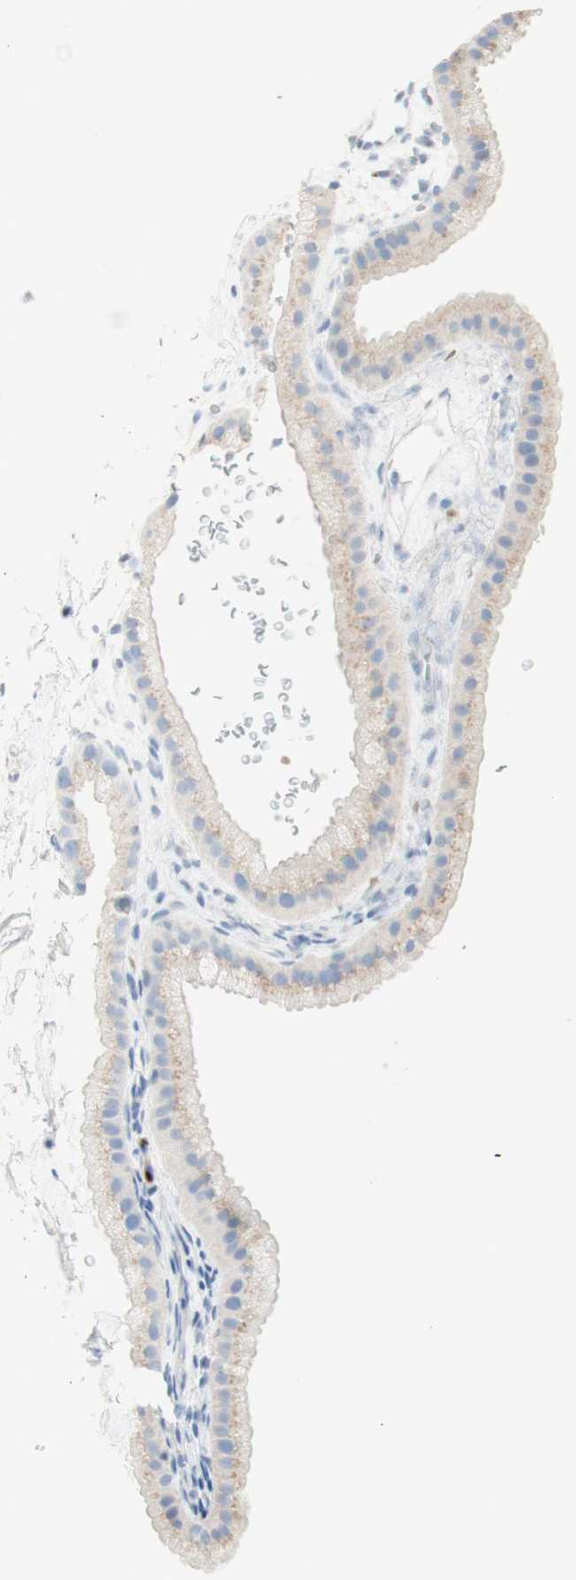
{"staining": {"intensity": "moderate", "quantity": ">75%", "location": "cytoplasmic/membranous"}, "tissue": "gallbladder", "cell_type": "Glandular cells", "image_type": "normal", "snomed": [{"axis": "morphology", "description": "Normal tissue, NOS"}, {"axis": "topography", "description": "Gallbladder"}], "caption": "An immunohistochemistry photomicrograph of normal tissue is shown. Protein staining in brown highlights moderate cytoplasmic/membranous positivity in gallbladder within glandular cells. (Brightfield microscopy of DAB IHC at high magnification).", "gene": "MANEA", "patient": {"sex": "female", "age": 64}}